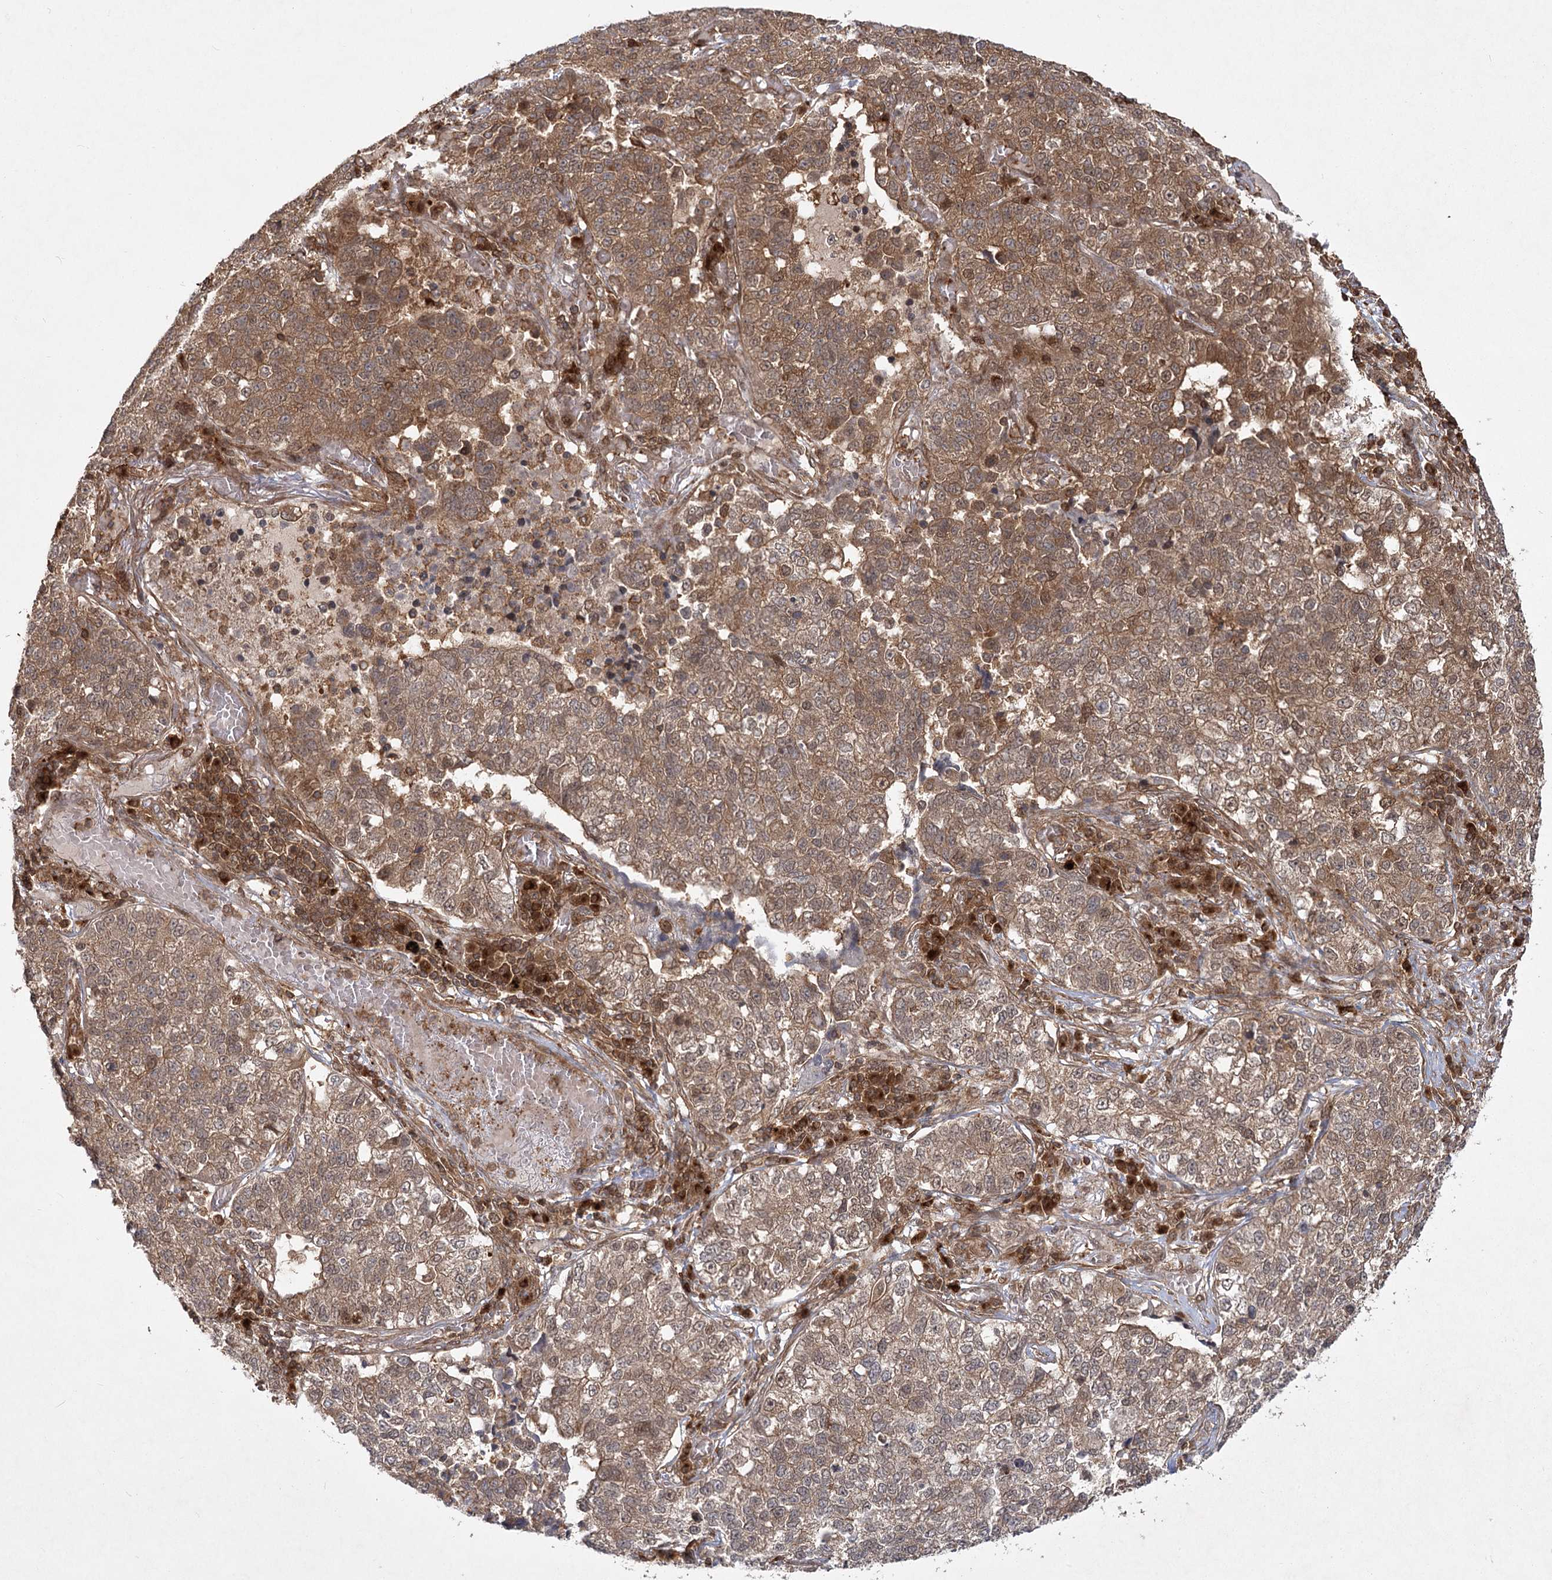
{"staining": {"intensity": "moderate", "quantity": ">75%", "location": "cytoplasmic/membranous"}, "tissue": "lung cancer", "cell_type": "Tumor cells", "image_type": "cancer", "snomed": [{"axis": "morphology", "description": "Adenocarcinoma, NOS"}, {"axis": "topography", "description": "Lung"}], "caption": "Immunohistochemistry micrograph of neoplastic tissue: adenocarcinoma (lung) stained using immunohistochemistry displays medium levels of moderate protein expression localized specifically in the cytoplasmic/membranous of tumor cells, appearing as a cytoplasmic/membranous brown color.", "gene": "MDFIC", "patient": {"sex": "male", "age": 49}}